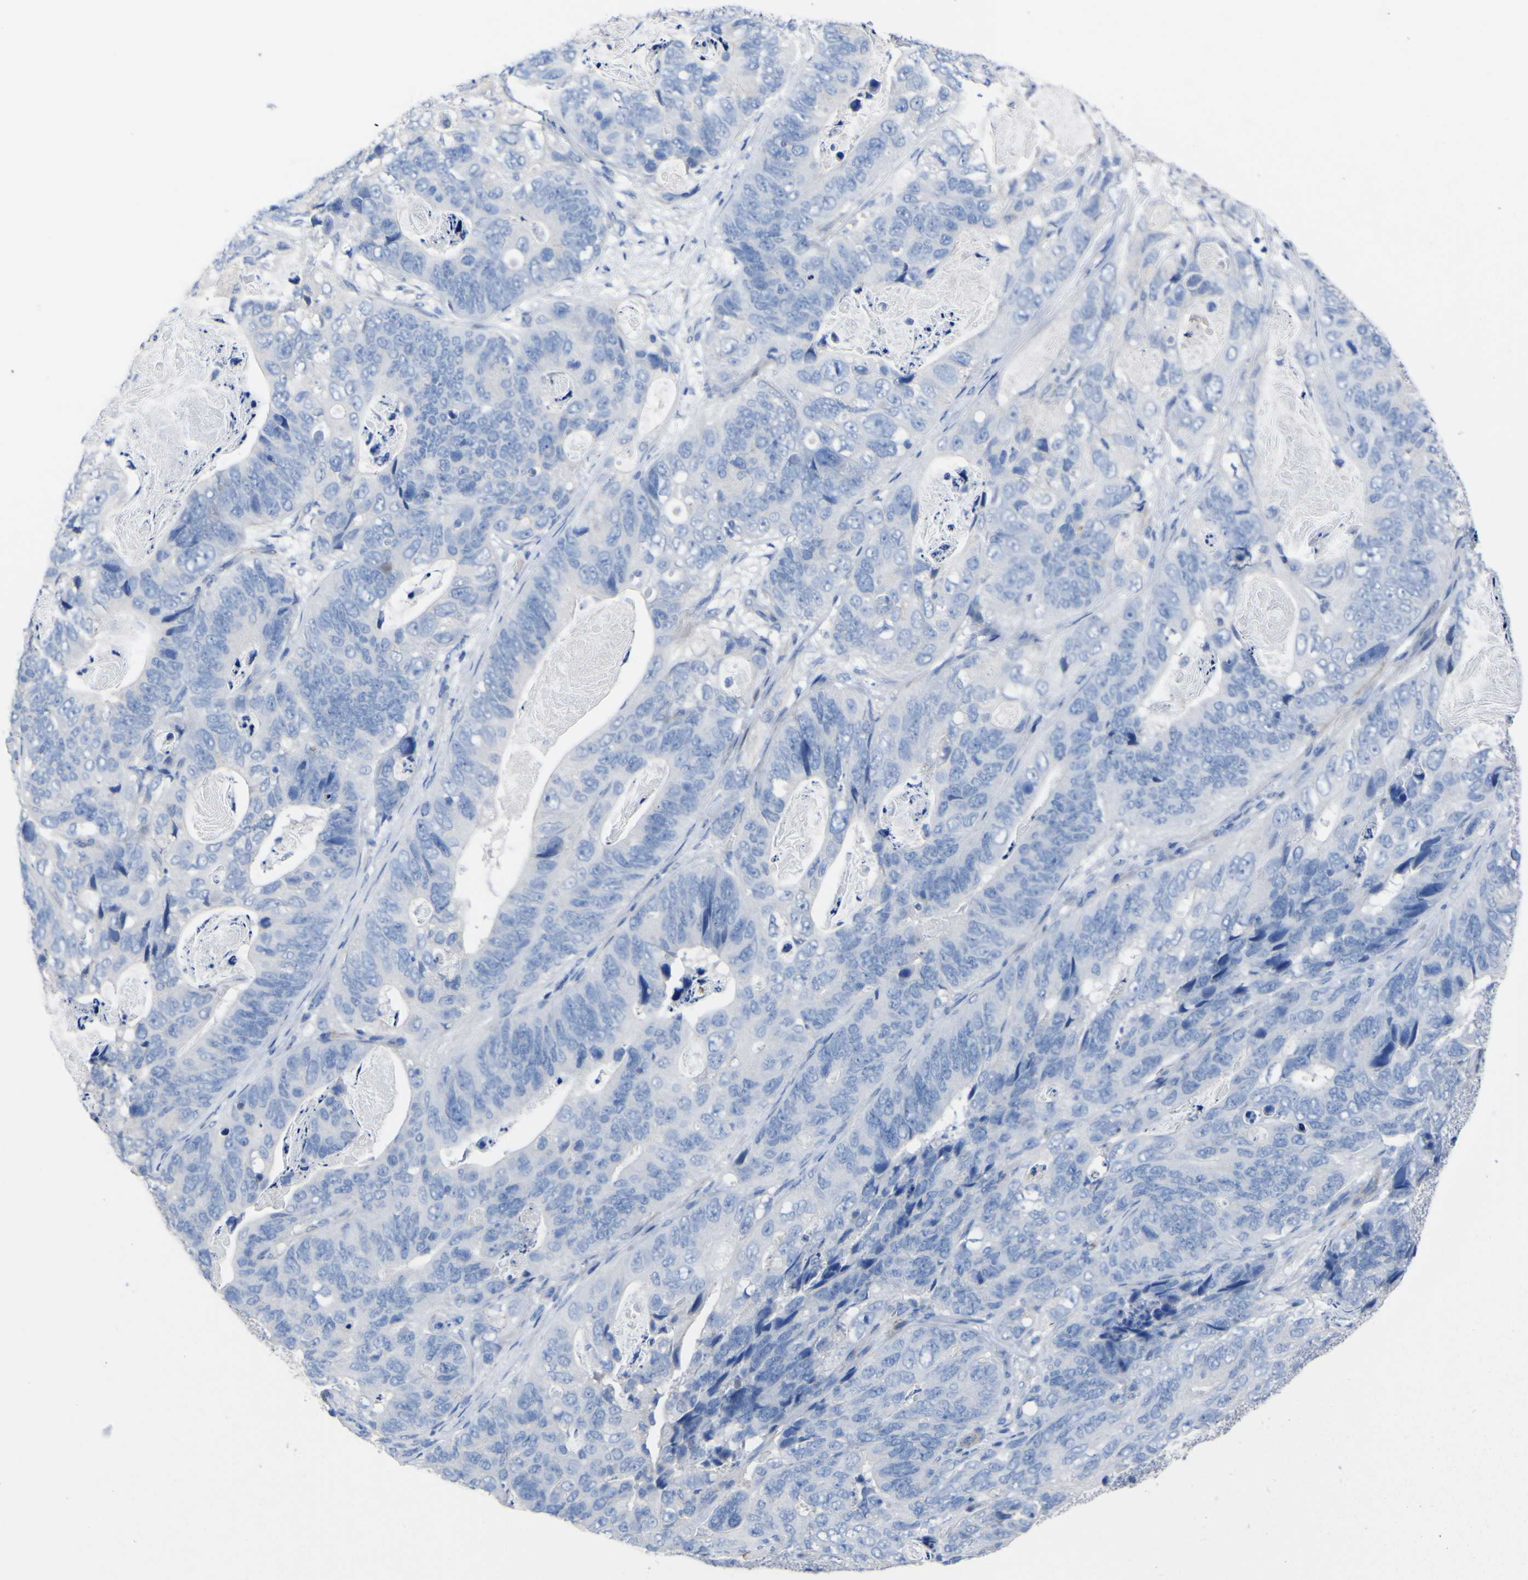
{"staining": {"intensity": "negative", "quantity": "none", "location": "none"}, "tissue": "stomach cancer", "cell_type": "Tumor cells", "image_type": "cancer", "snomed": [{"axis": "morphology", "description": "Adenocarcinoma, NOS"}, {"axis": "topography", "description": "Stomach"}], "caption": "This is an IHC image of stomach cancer. There is no expression in tumor cells.", "gene": "AGO4", "patient": {"sex": "female", "age": 89}}